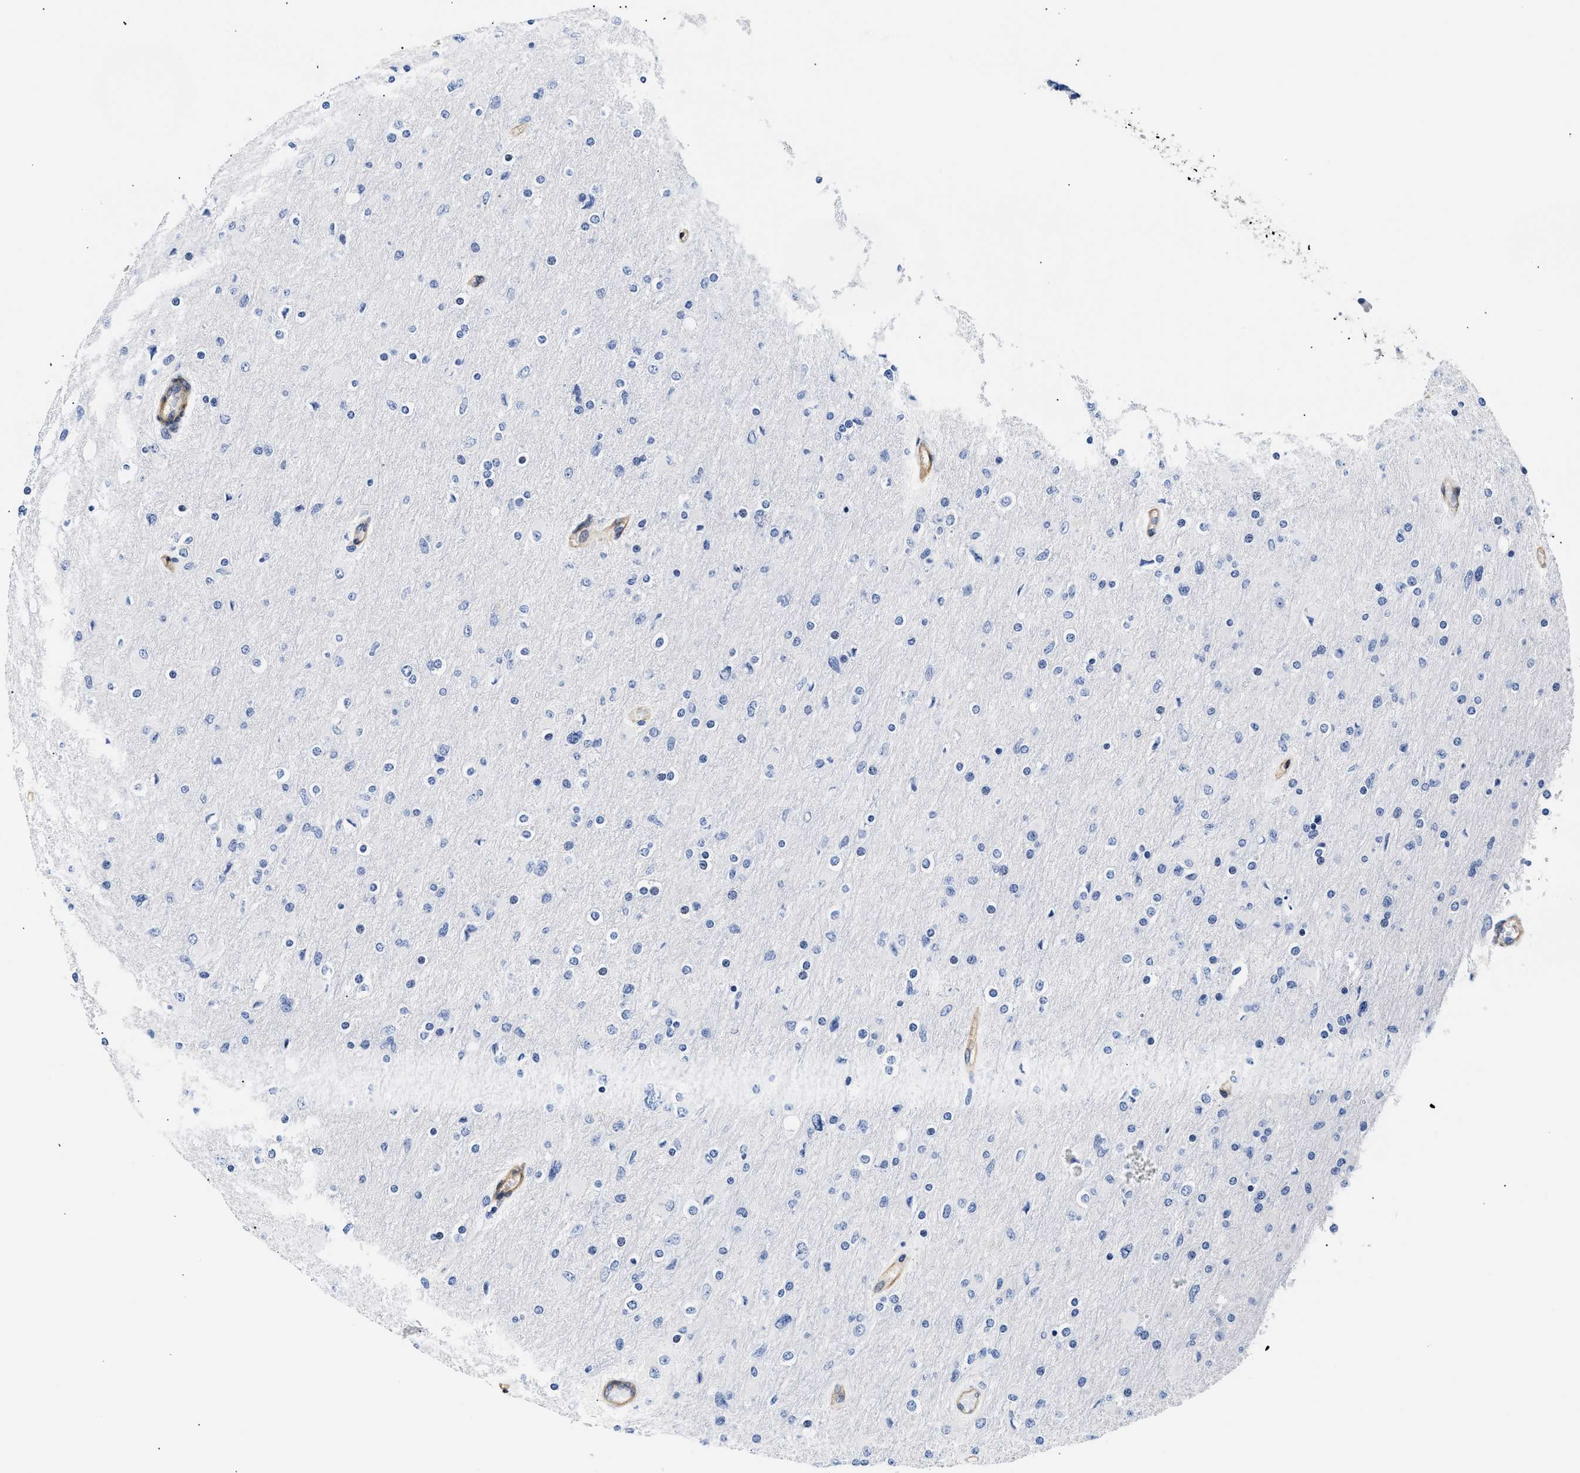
{"staining": {"intensity": "negative", "quantity": "none", "location": "none"}, "tissue": "glioma", "cell_type": "Tumor cells", "image_type": "cancer", "snomed": [{"axis": "morphology", "description": "Glioma, malignant, High grade"}, {"axis": "topography", "description": "Cerebral cortex"}], "caption": "A high-resolution photomicrograph shows immunohistochemistry staining of high-grade glioma (malignant), which demonstrates no significant staining in tumor cells.", "gene": "TRIM29", "patient": {"sex": "female", "age": 36}}